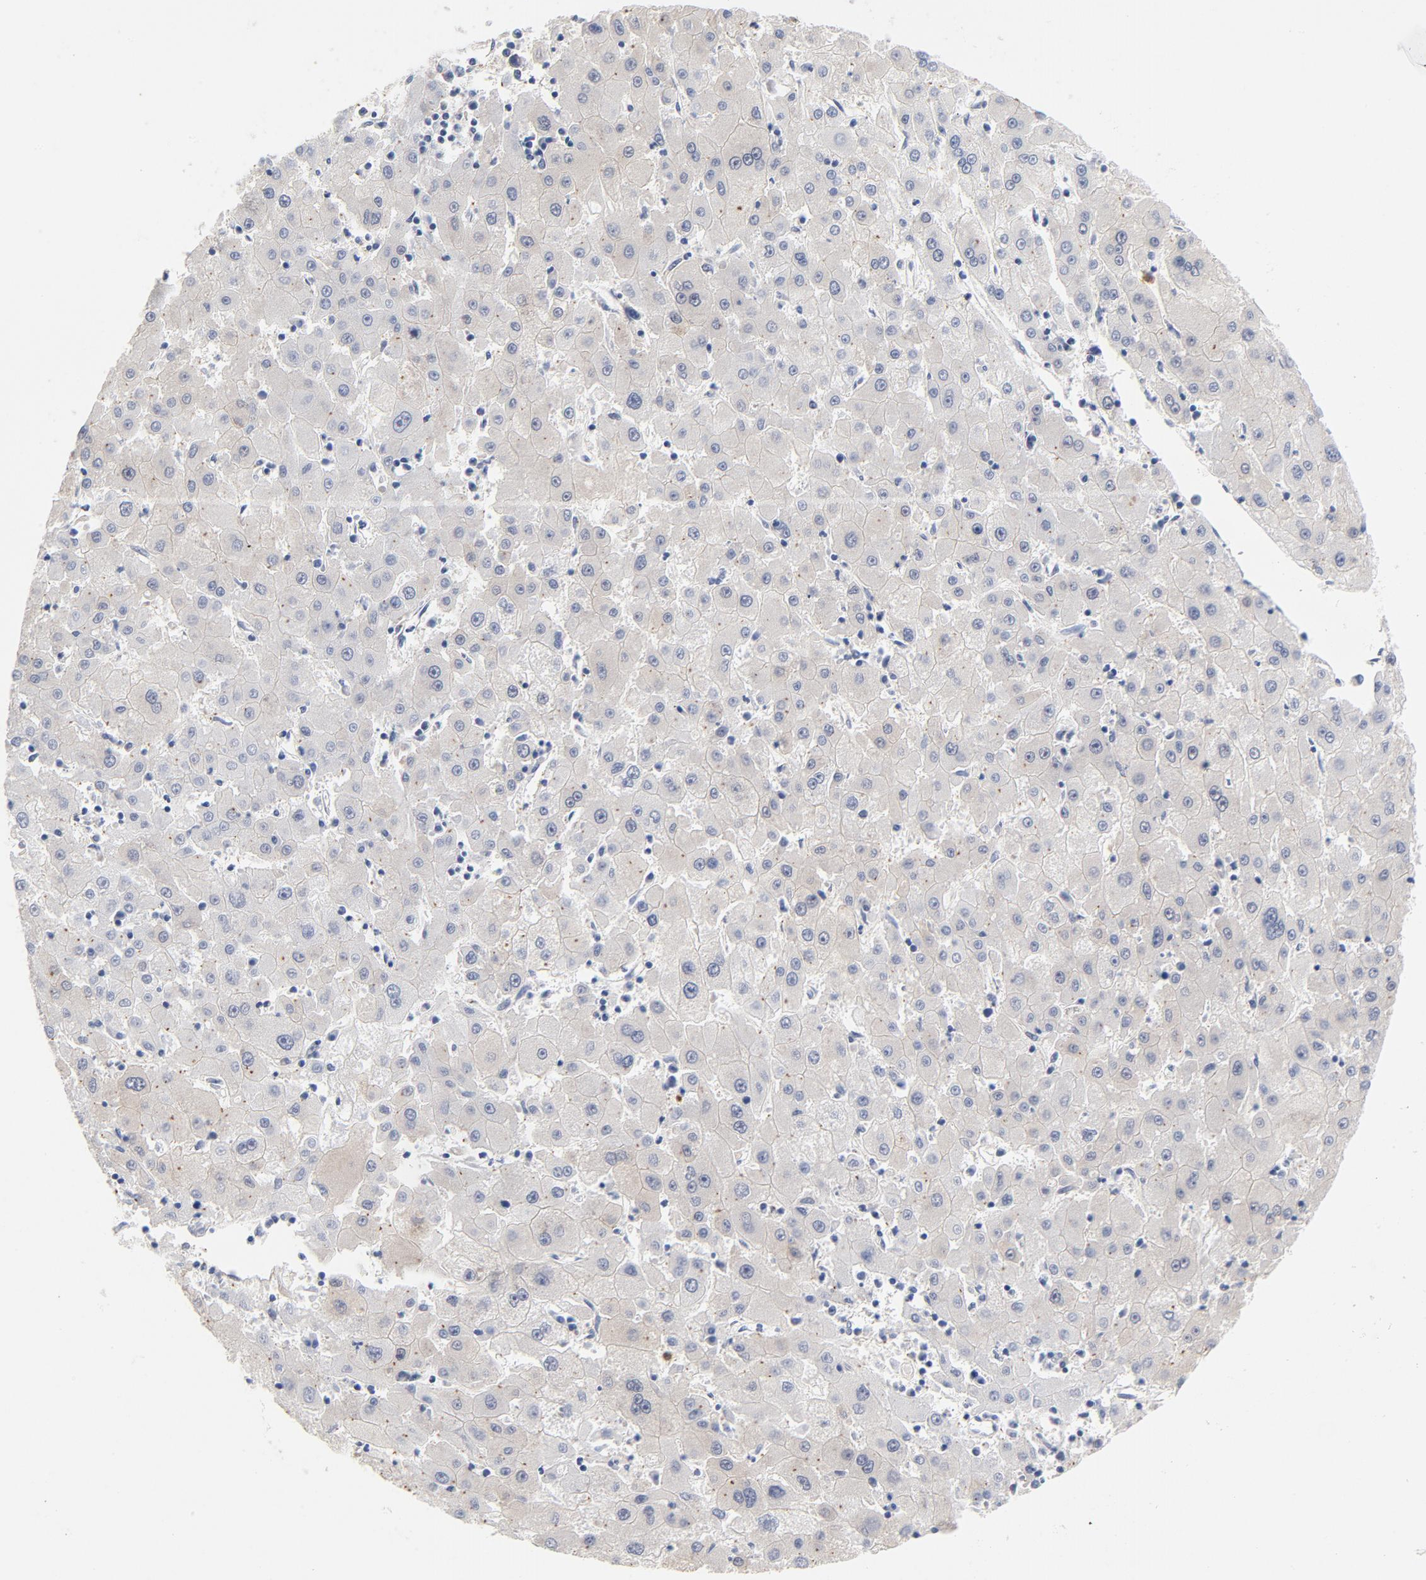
{"staining": {"intensity": "negative", "quantity": "none", "location": "none"}, "tissue": "liver cancer", "cell_type": "Tumor cells", "image_type": "cancer", "snomed": [{"axis": "morphology", "description": "Carcinoma, Hepatocellular, NOS"}, {"axis": "topography", "description": "Liver"}], "caption": "This image is of liver hepatocellular carcinoma stained with immunohistochemistry to label a protein in brown with the nuclei are counter-stained blue. There is no staining in tumor cells.", "gene": "ASMTL", "patient": {"sex": "male", "age": 72}}